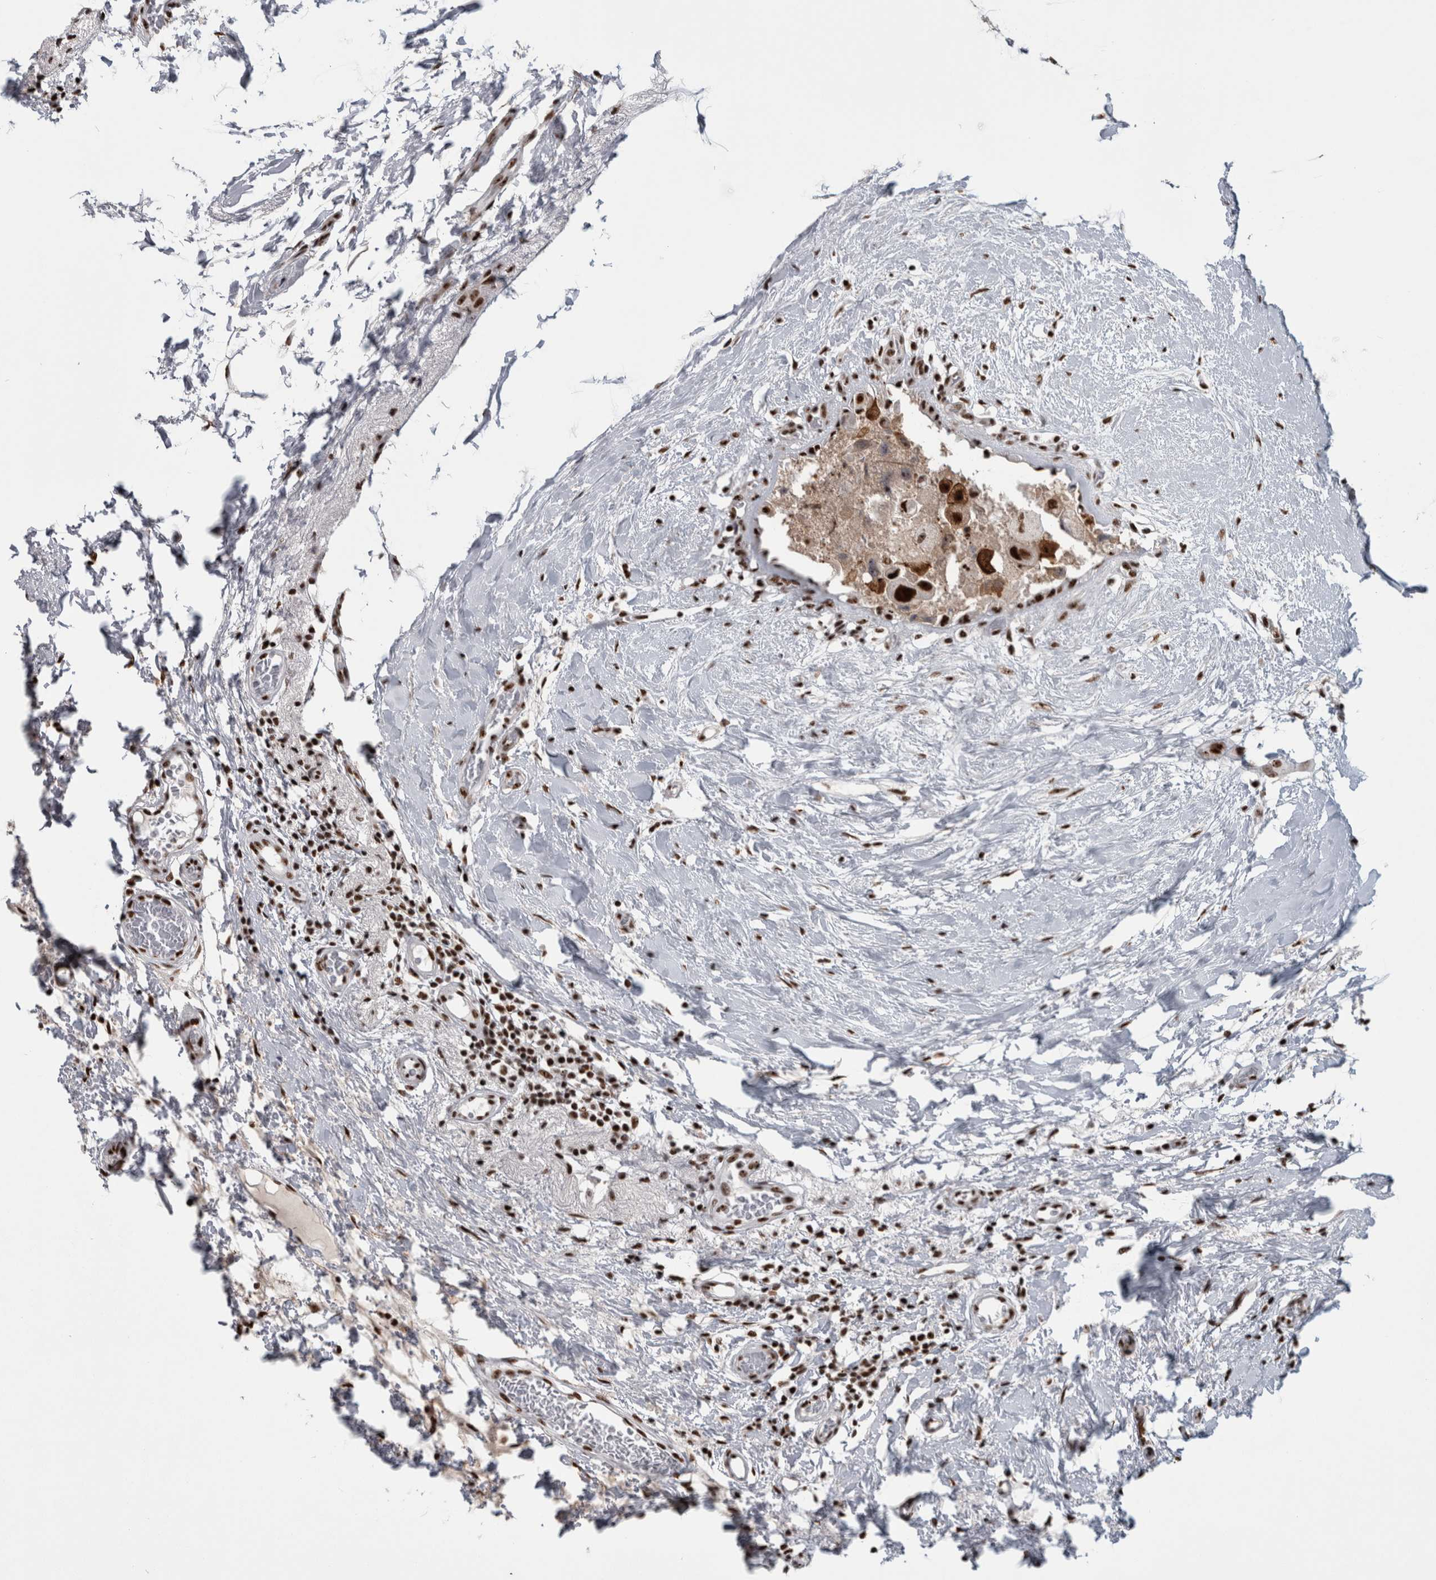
{"staining": {"intensity": "strong", "quantity": ">75%", "location": "nuclear"}, "tissue": "breast cancer", "cell_type": "Tumor cells", "image_type": "cancer", "snomed": [{"axis": "morphology", "description": "Duct carcinoma"}, {"axis": "topography", "description": "Breast"}], "caption": "Approximately >75% of tumor cells in breast infiltrating ductal carcinoma demonstrate strong nuclear protein staining as visualized by brown immunohistochemical staining.", "gene": "NCL", "patient": {"sex": "female", "age": 62}}